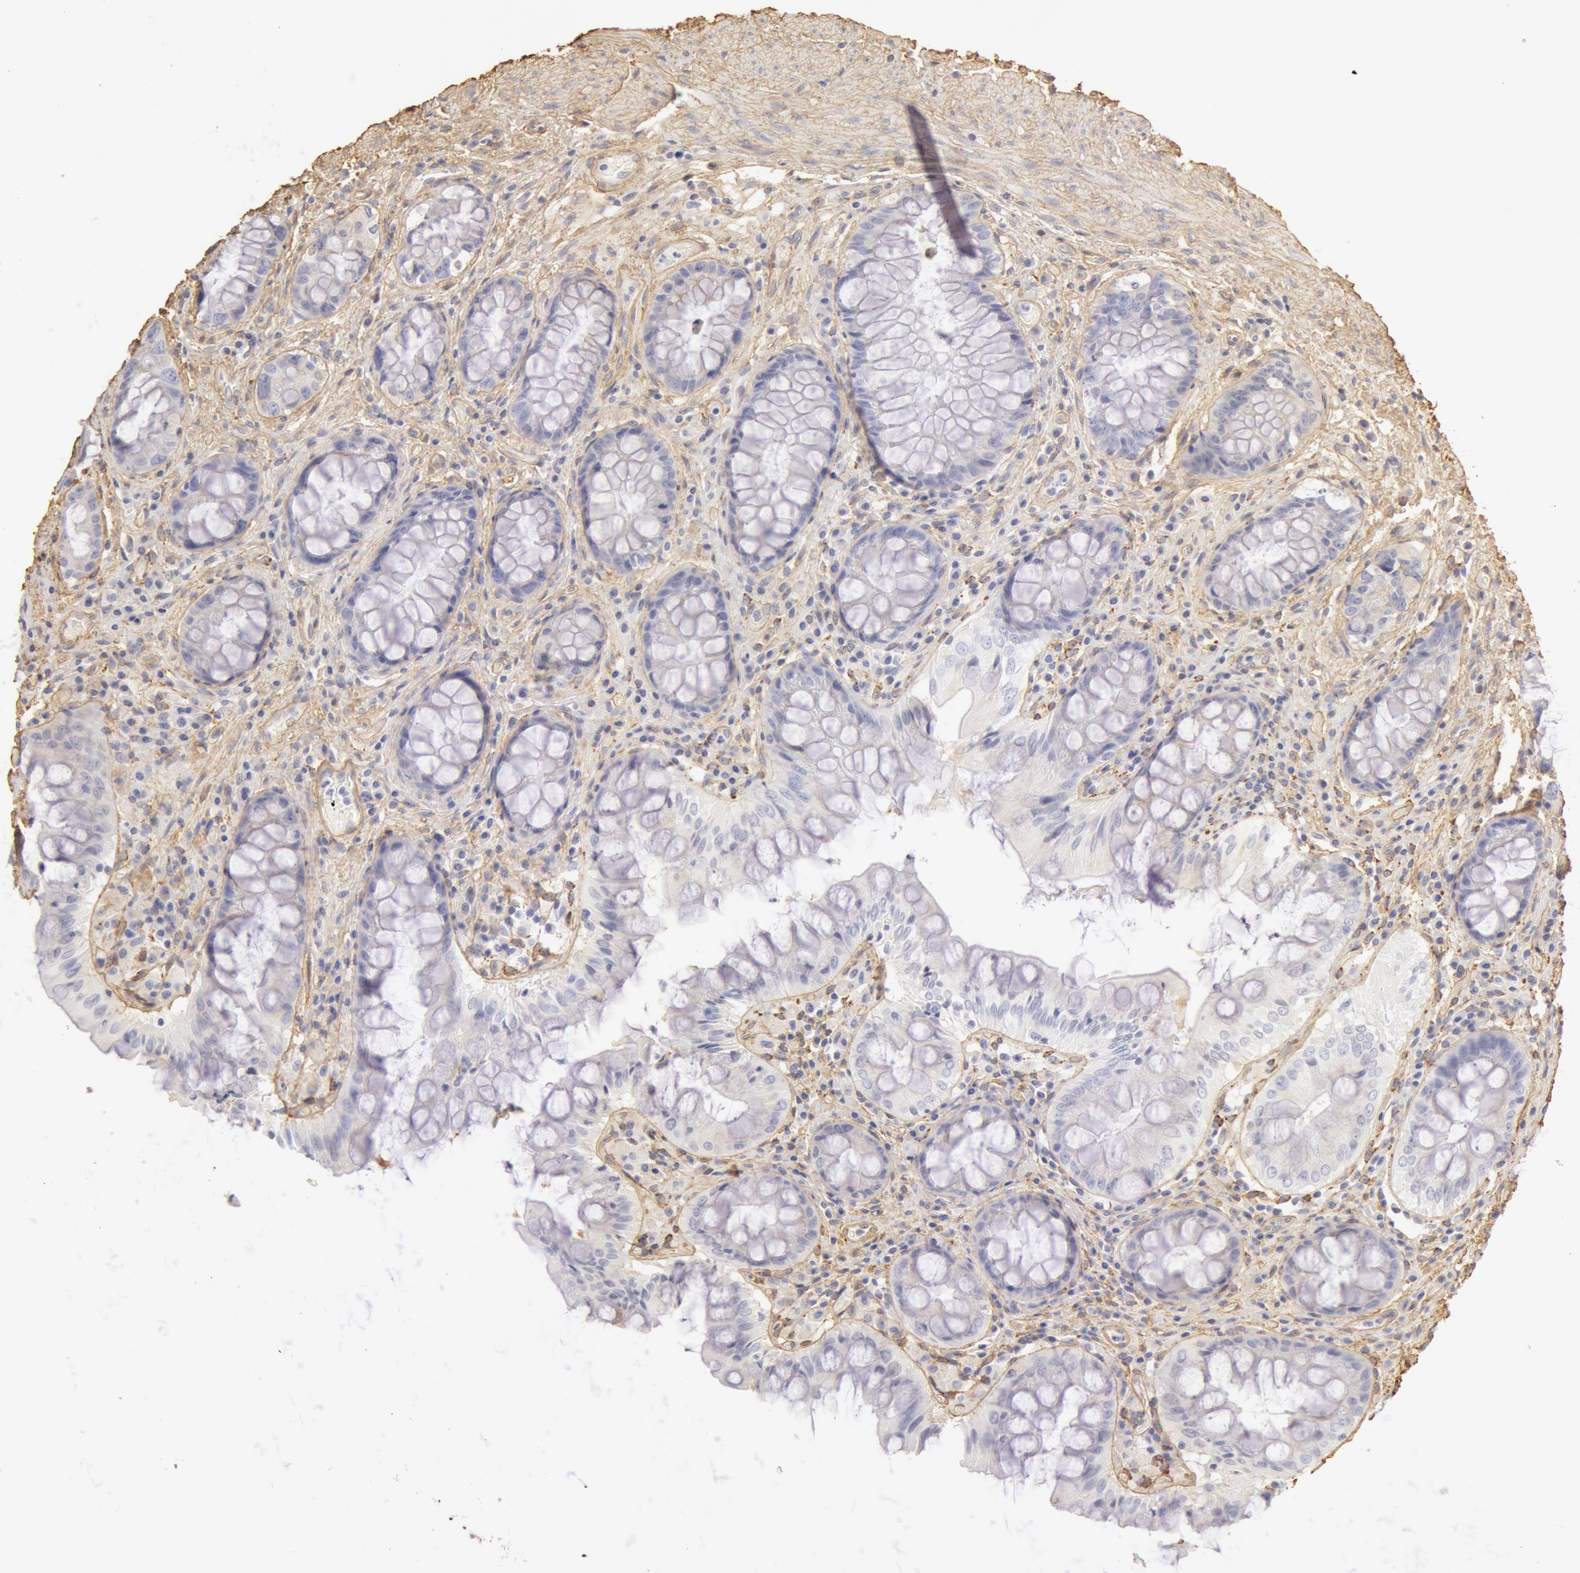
{"staining": {"intensity": "negative", "quantity": "none", "location": "none"}, "tissue": "rectum", "cell_type": "Glandular cells", "image_type": "normal", "snomed": [{"axis": "morphology", "description": "Normal tissue, NOS"}, {"axis": "topography", "description": "Rectum"}], "caption": "Immunohistochemistry photomicrograph of normal rectum: human rectum stained with DAB demonstrates no significant protein positivity in glandular cells.", "gene": "COL4A1", "patient": {"sex": "female", "age": 75}}